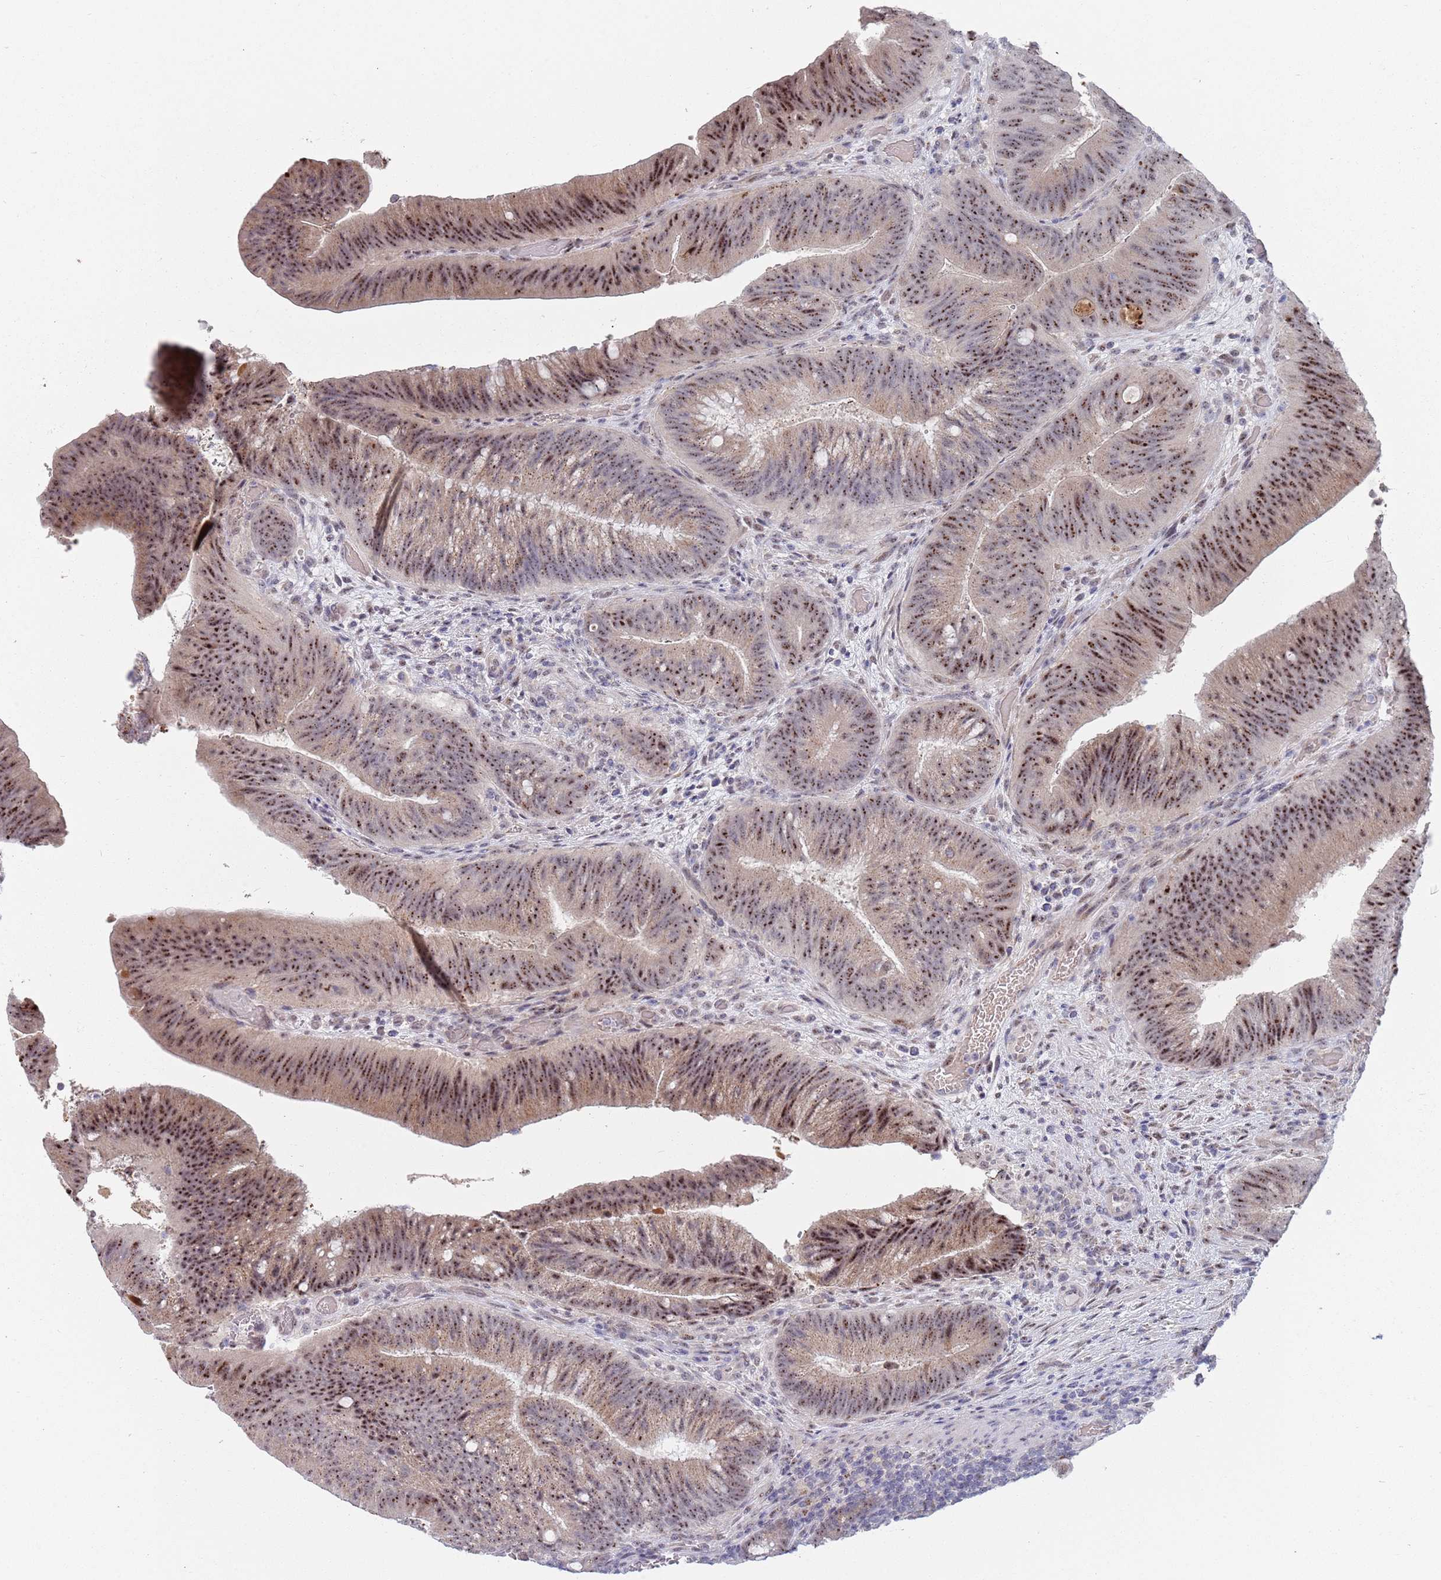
{"staining": {"intensity": "moderate", "quantity": ">75%", "location": "cytoplasmic/membranous,nuclear"}, "tissue": "colorectal cancer", "cell_type": "Tumor cells", "image_type": "cancer", "snomed": [{"axis": "morphology", "description": "Adenocarcinoma, NOS"}, {"axis": "topography", "description": "Colon"}], "caption": "Immunohistochemical staining of human colorectal adenocarcinoma demonstrates medium levels of moderate cytoplasmic/membranous and nuclear positivity in approximately >75% of tumor cells.", "gene": "PLCL2", "patient": {"sex": "female", "age": 43}}